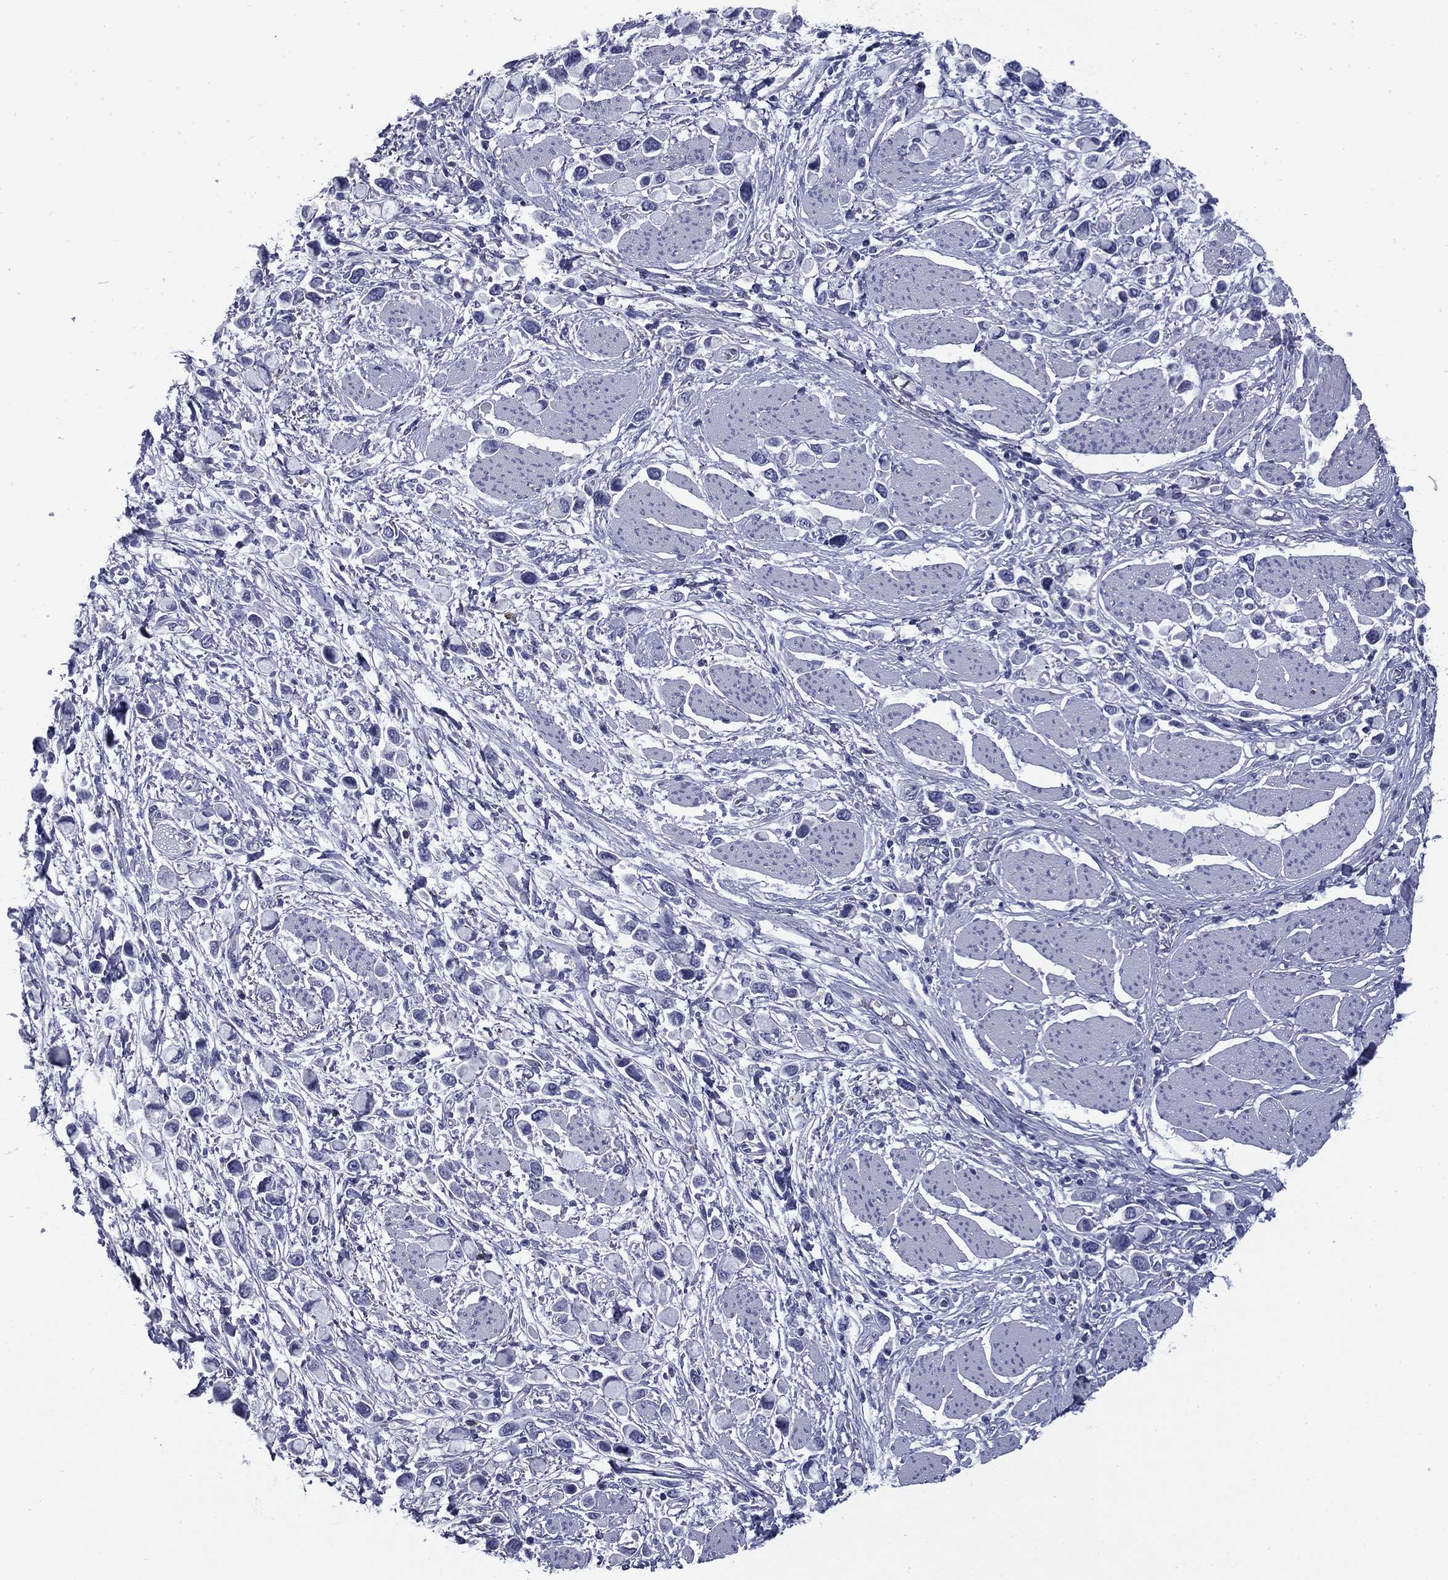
{"staining": {"intensity": "negative", "quantity": "none", "location": "none"}, "tissue": "stomach cancer", "cell_type": "Tumor cells", "image_type": "cancer", "snomed": [{"axis": "morphology", "description": "Adenocarcinoma, NOS"}, {"axis": "topography", "description": "Stomach"}], "caption": "This histopathology image is of stomach cancer stained with immunohistochemistry to label a protein in brown with the nuclei are counter-stained blue. There is no positivity in tumor cells.", "gene": "BCL2L14", "patient": {"sex": "female", "age": 81}}